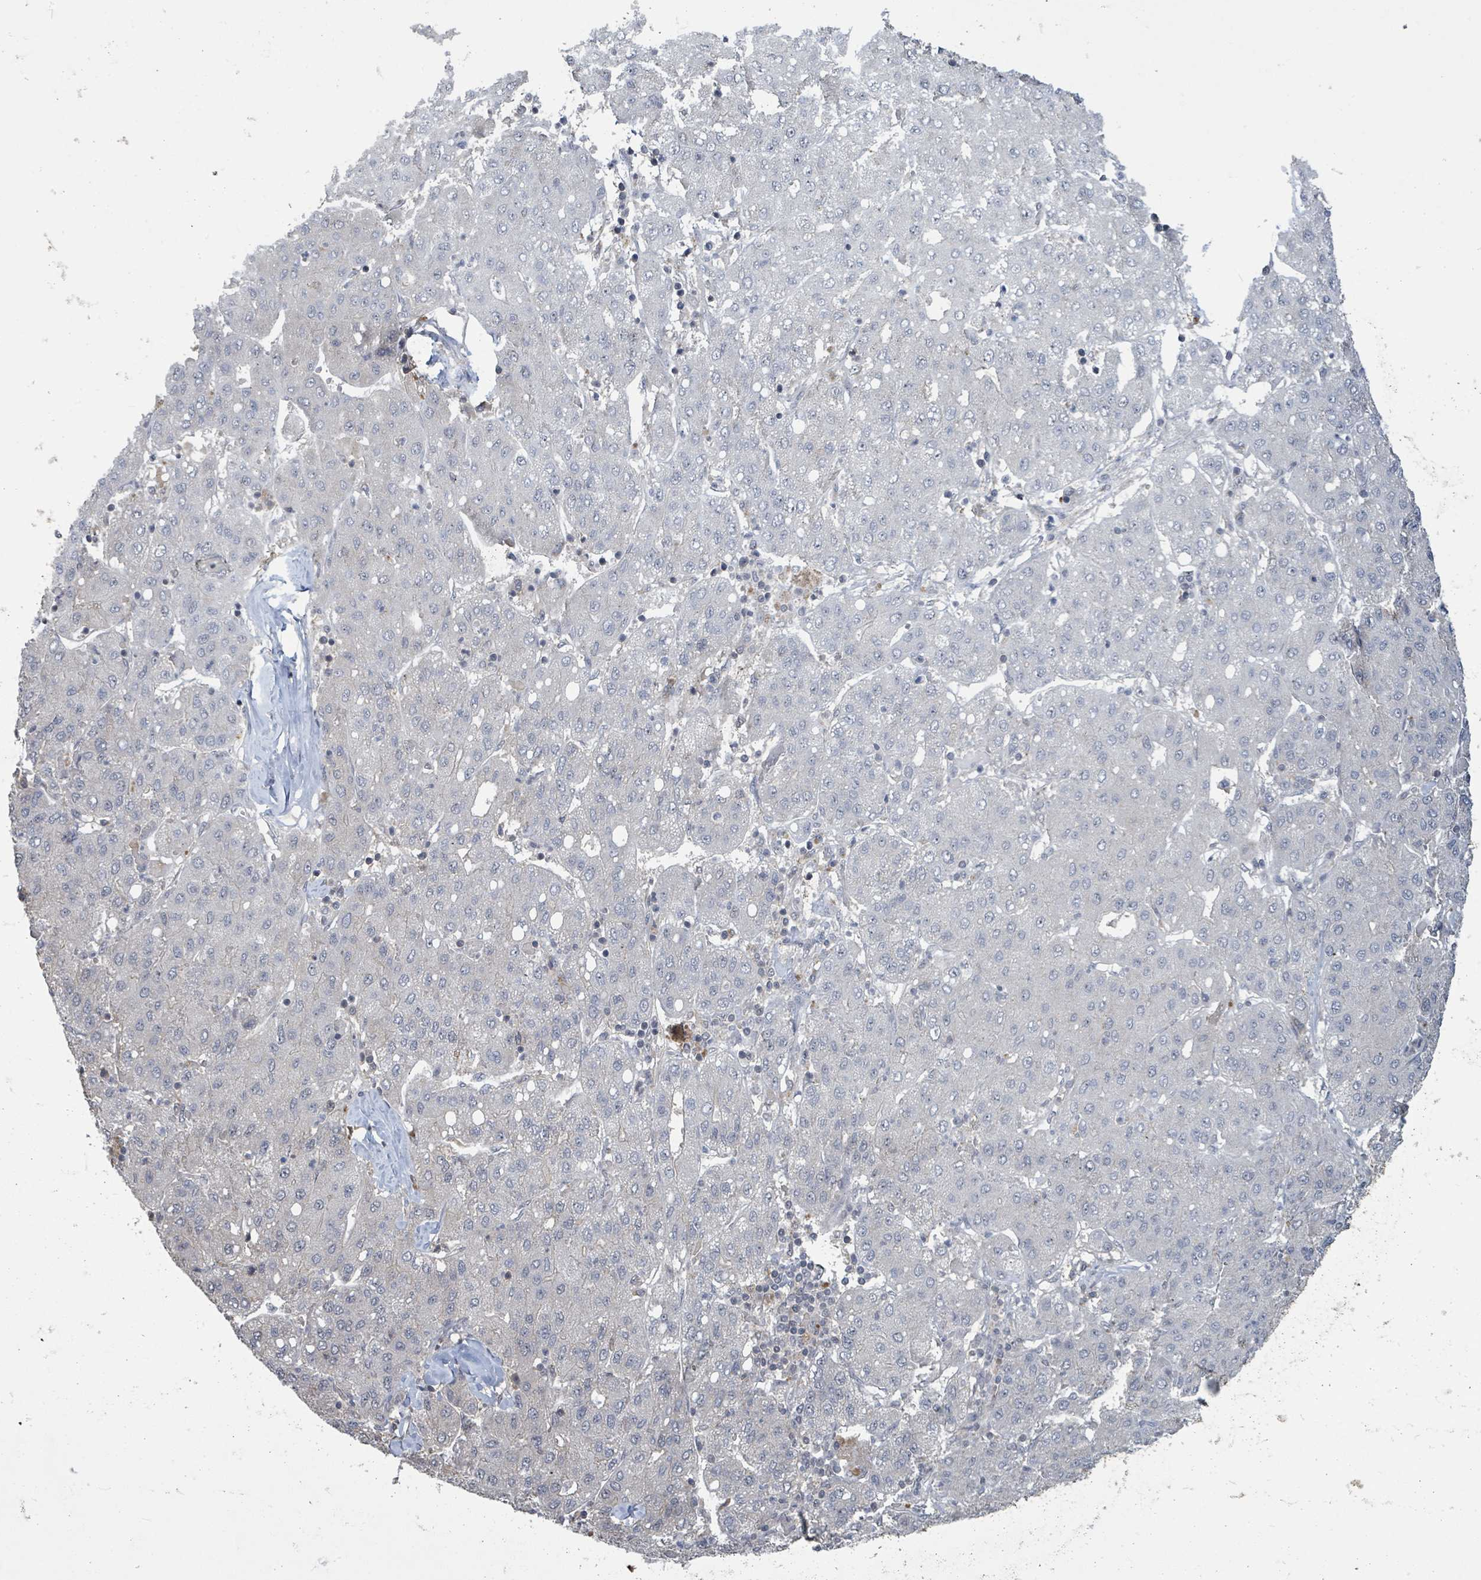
{"staining": {"intensity": "negative", "quantity": "none", "location": "none"}, "tissue": "liver cancer", "cell_type": "Tumor cells", "image_type": "cancer", "snomed": [{"axis": "morphology", "description": "Carcinoma, Hepatocellular, NOS"}, {"axis": "topography", "description": "Liver"}], "caption": "IHC histopathology image of neoplastic tissue: human liver hepatocellular carcinoma stained with DAB (3,3'-diaminobenzidine) displays no significant protein expression in tumor cells.", "gene": "ZBTB14", "patient": {"sex": "male", "age": 65}}